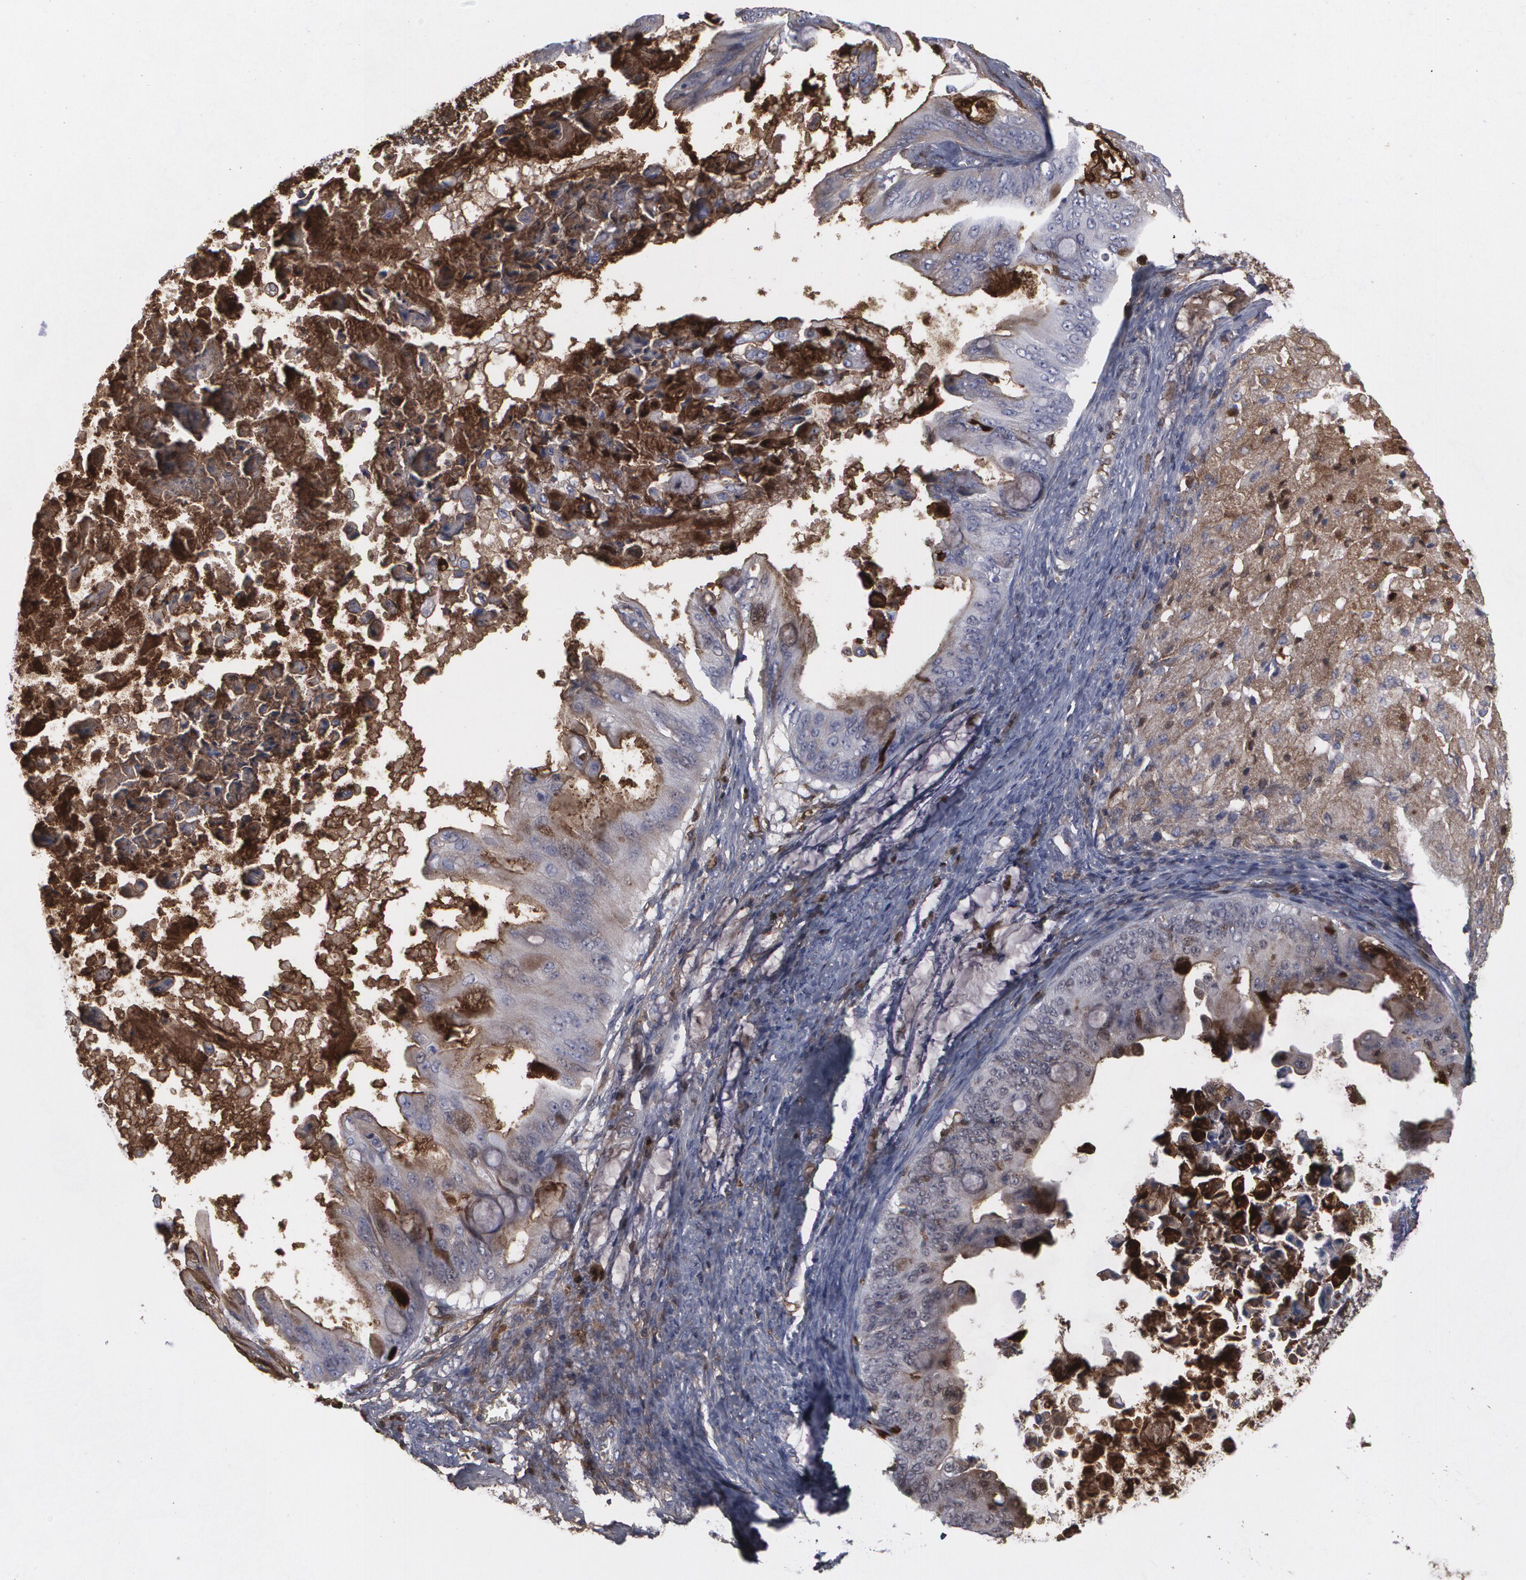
{"staining": {"intensity": "negative", "quantity": "none", "location": "none"}, "tissue": "ovarian cancer", "cell_type": "Tumor cells", "image_type": "cancer", "snomed": [{"axis": "morphology", "description": "Cystadenocarcinoma, serous, NOS"}, {"axis": "topography", "description": "Ovary"}], "caption": "An IHC micrograph of ovarian cancer (serous cystadenocarcinoma) is shown. There is no staining in tumor cells of ovarian cancer (serous cystadenocarcinoma).", "gene": "LRG1", "patient": {"sex": "female", "age": 69}}